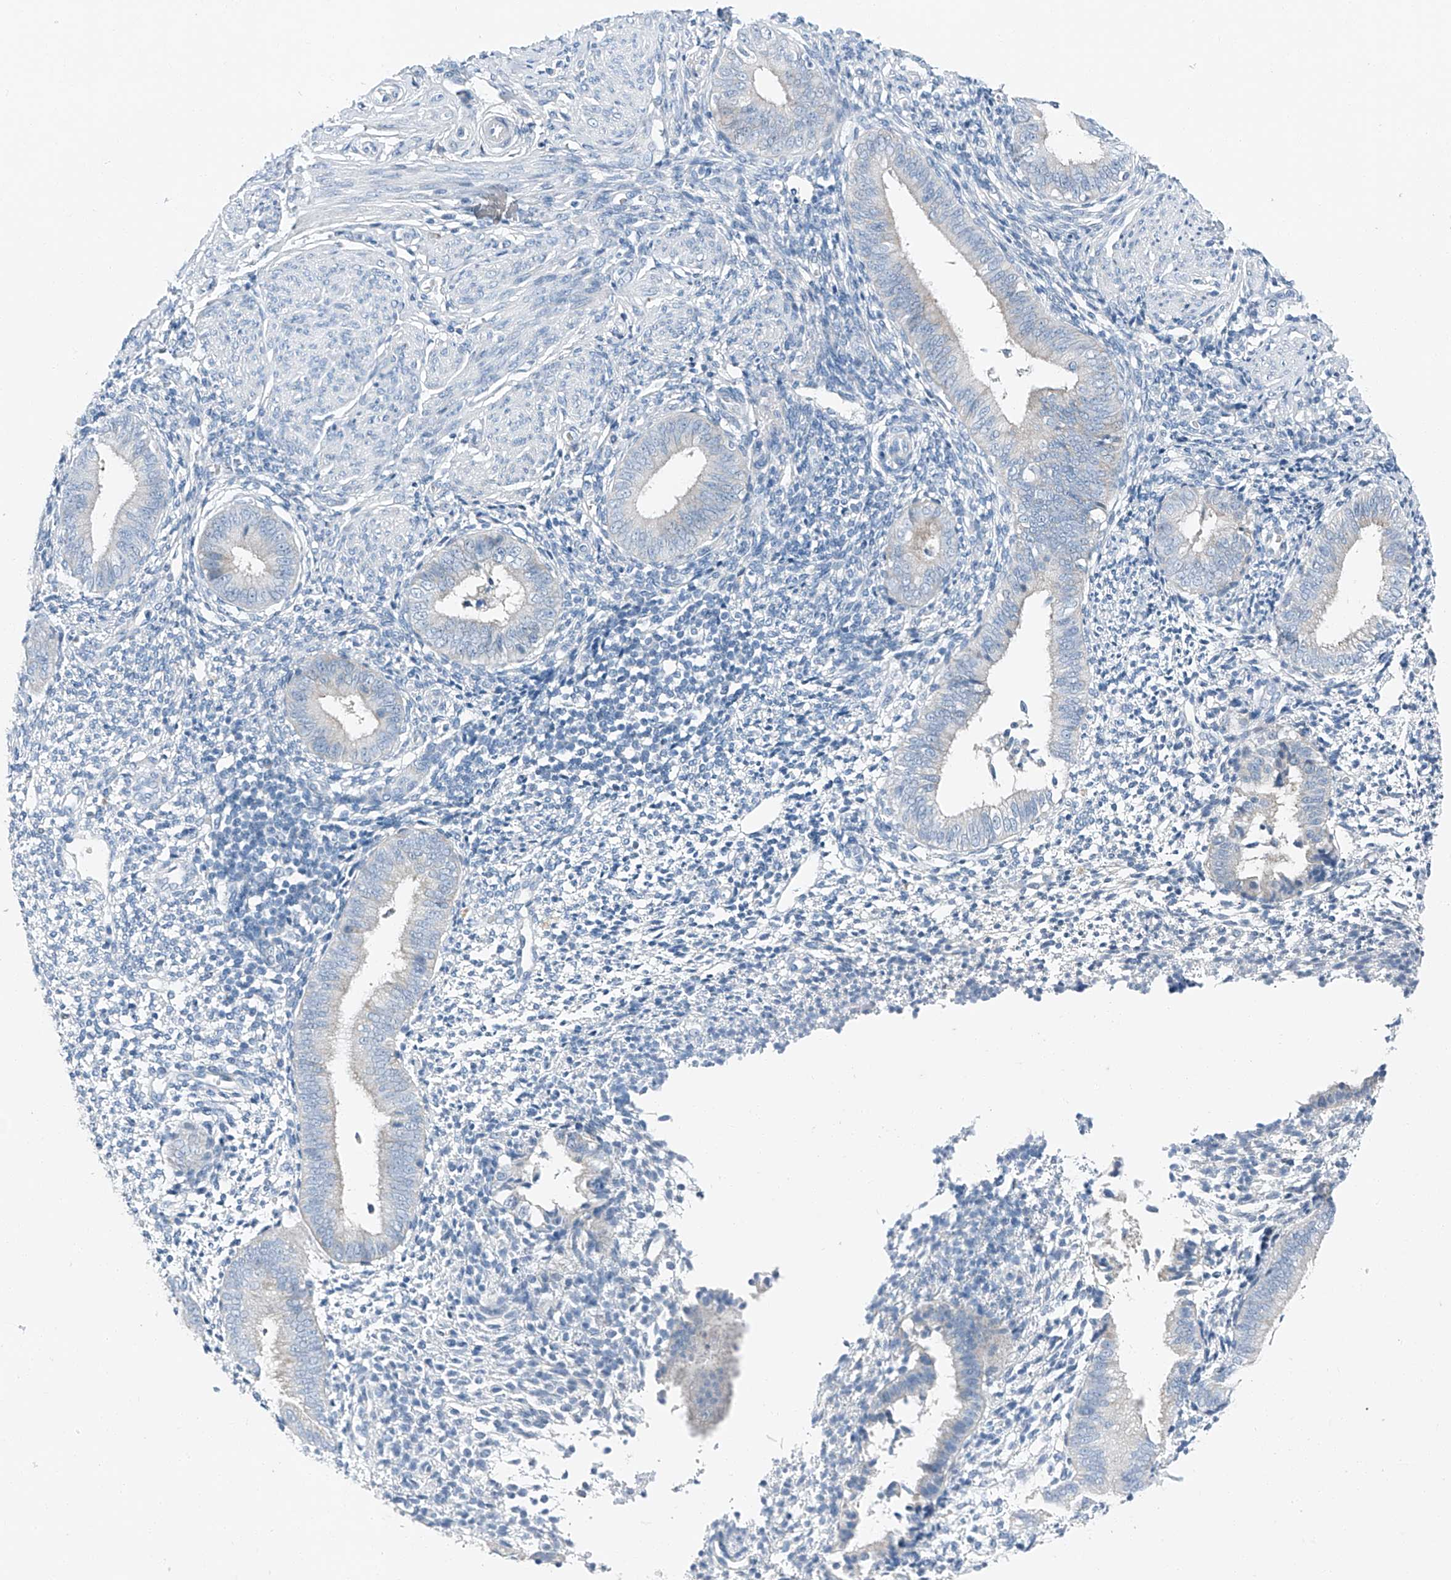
{"staining": {"intensity": "negative", "quantity": "none", "location": "none"}, "tissue": "endometrium", "cell_type": "Cells in endometrial stroma", "image_type": "normal", "snomed": [{"axis": "morphology", "description": "Normal tissue, NOS"}, {"axis": "topography", "description": "Uterus"}, {"axis": "topography", "description": "Endometrium"}], "caption": "Immunohistochemical staining of benign endometrium exhibits no significant positivity in cells in endometrial stroma.", "gene": "MDGA1", "patient": {"sex": "female", "age": 48}}